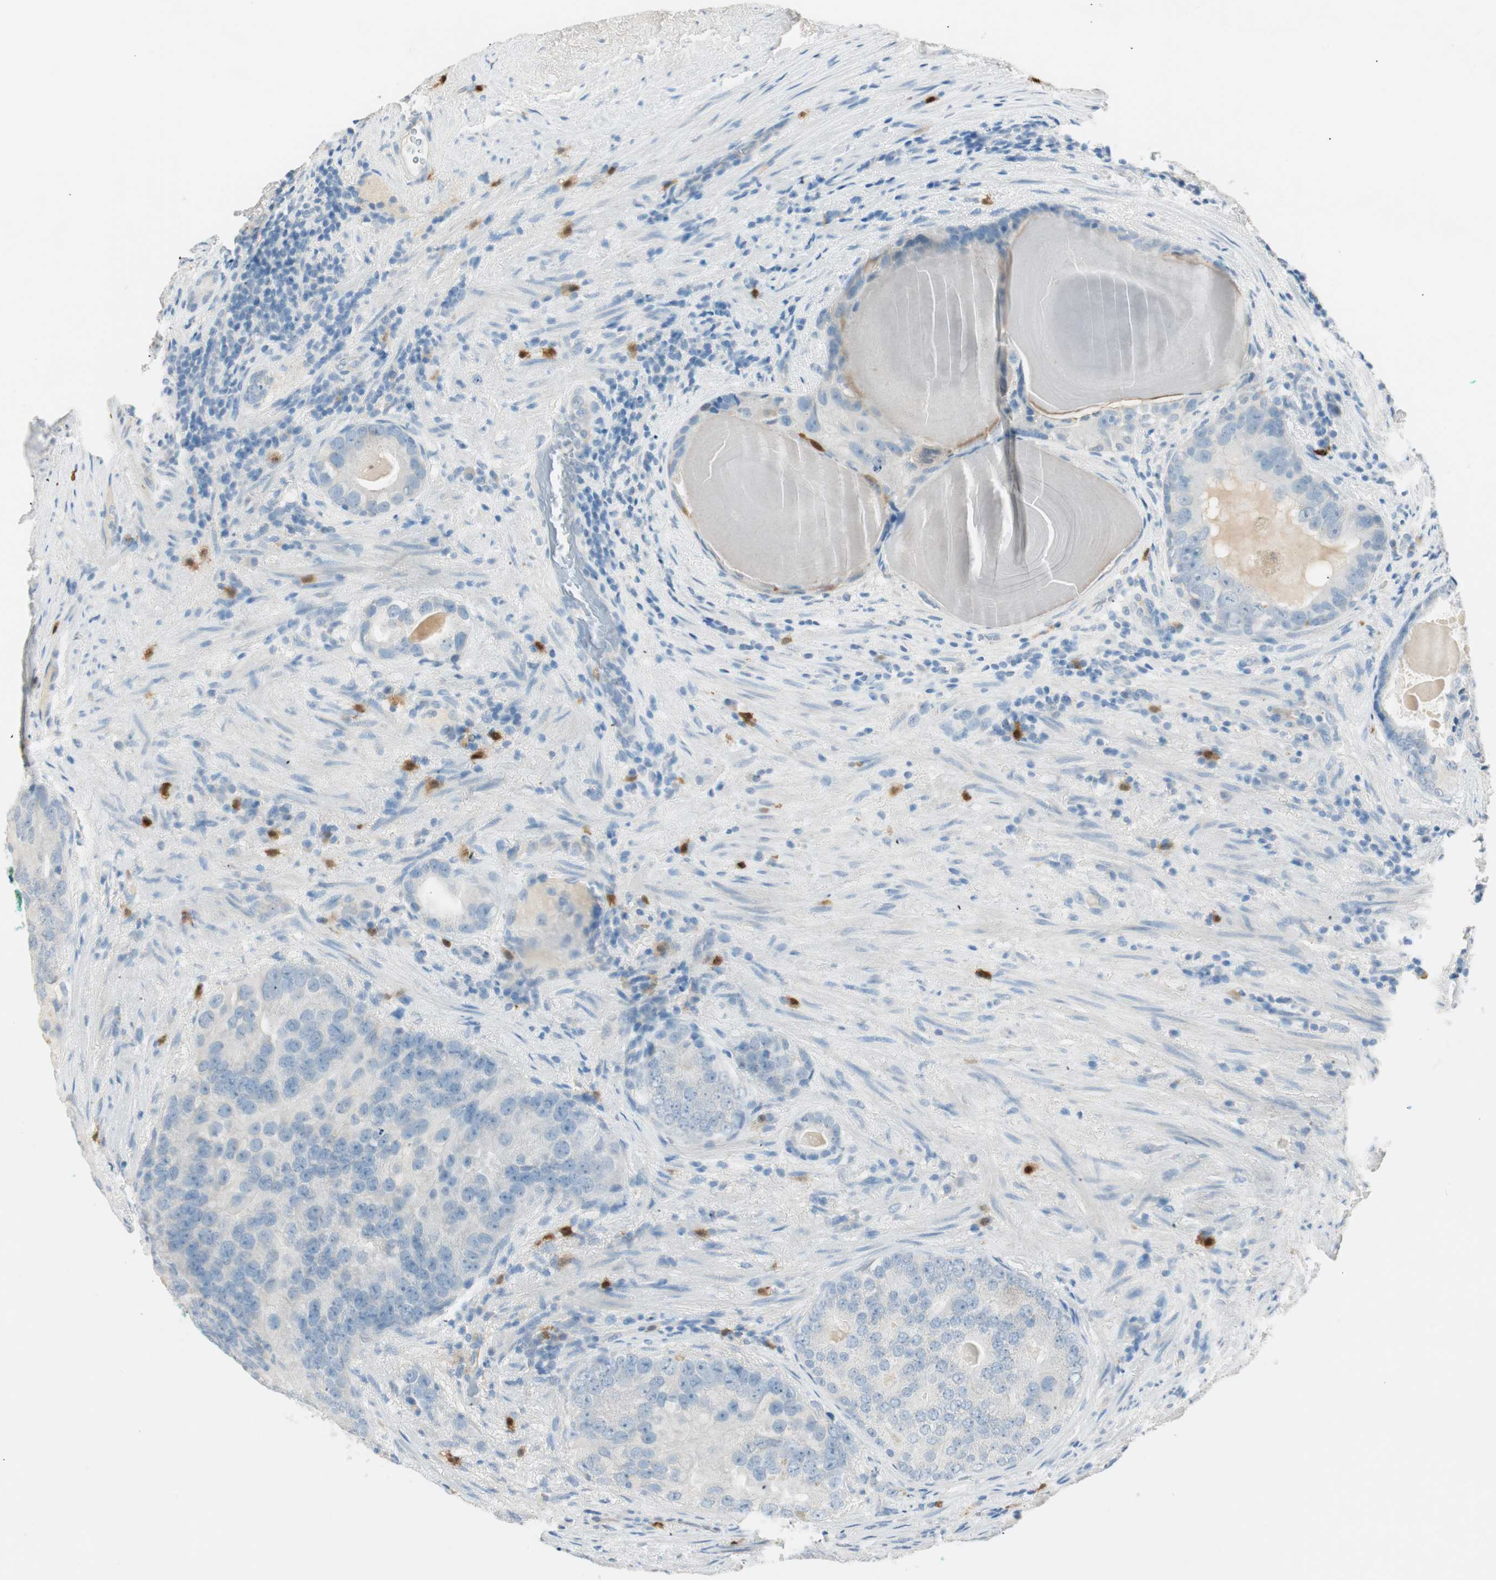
{"staining": {"intensity": "negative", "quantity": "none", "location": "none"}, "tissue": "prostate cancer", "cell_type": "Tumor cells", "image_type": "cancer", "snomed": [{"axis": "morphology", "description": "Adenocarcinoma, High grade"}, {"axis": "topography", "description": "Prostate"}], "caption": "A photomicrograph of human high-grade adenocarcinoma (prostate) is negative for staining in tumor cells.", "gene": "HPGD", "patient": {"sex": "male", "age": 66}}